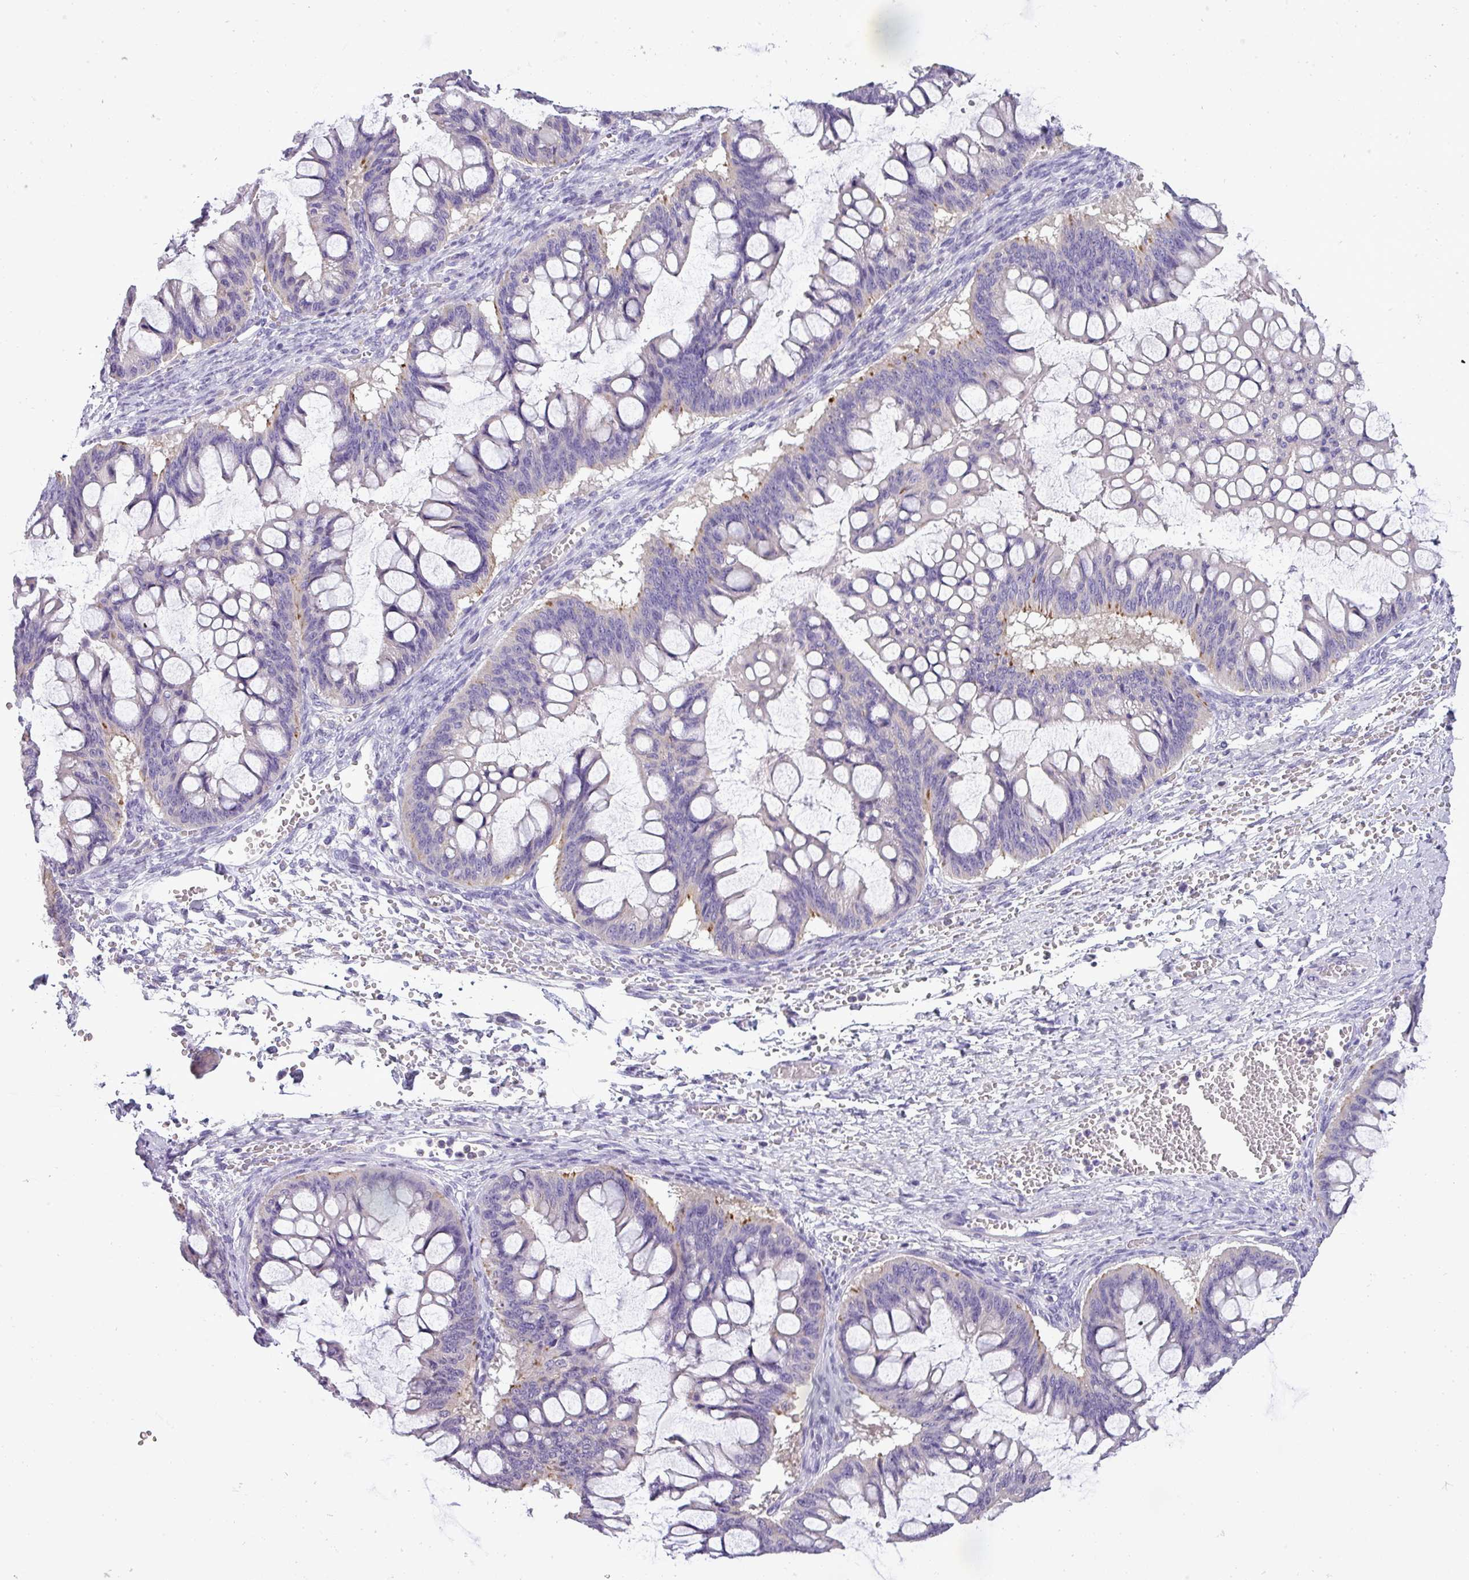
{"staining": {"intensity": "moderate", "quantity": "<25%", "location": "cytoplasmic/membranous"}, "tissue": "ovarian cancer", "cell_type": "Tumor cells", "image_type": "cancer", "snomed": [{"axis": "morphology", "description": "Cystadenocarcinoma, mucinous, NOS"}, {"axis": "topography", "description": "Ovary"}], "caption": "Immunohistochemical staining of human mucinous cystadenocarcinoma (ovarian) reveals low levels of moderate cytoplasmic/membranous expression in approximately <25% of tumor cells.", "gene": "ATP6V1D", "patient": {"sex": "female", "age": 73}}